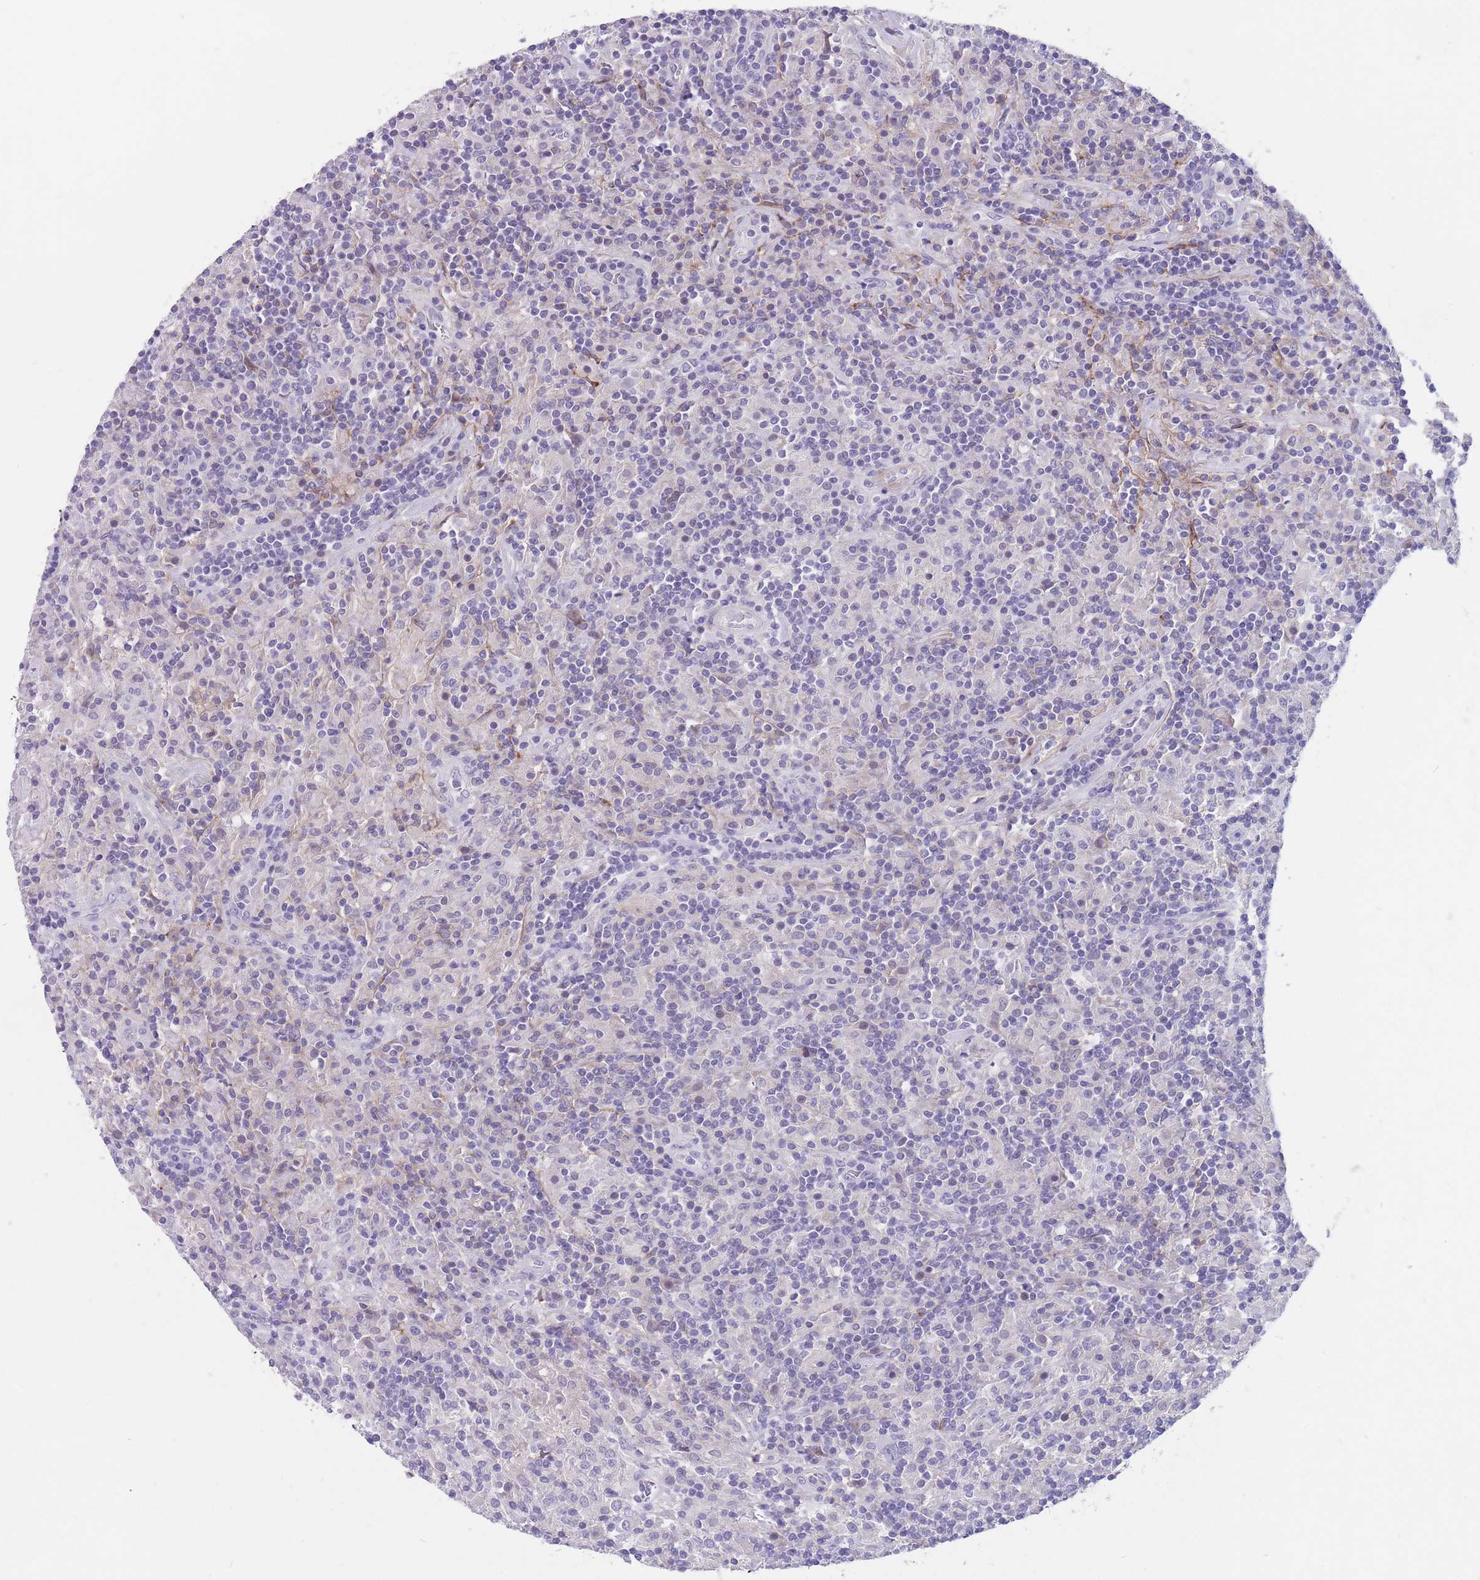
{"staining": {"intensity": "negative", "quantity": "none", "location": "none"}, "tissue": "lymphoma", "cell_type": "Tumor cells", "image_type": "cancer", "snomed": [{"axis": "morphology", "description": "Hodgkin's disease, NOS"}, {"axis": "topography", "description": "Lymph node"}], "caption": "An IHC photomicrograph of Hodgkin's disease is shown. There is no staining in tumor cells of Hodgkin's disease. (DAB (3,3'-diaminobenzidine) immunohistochemistry, high magnification).", "gene": "DPYD", "patient": {"sex": "male", "age": 70}}